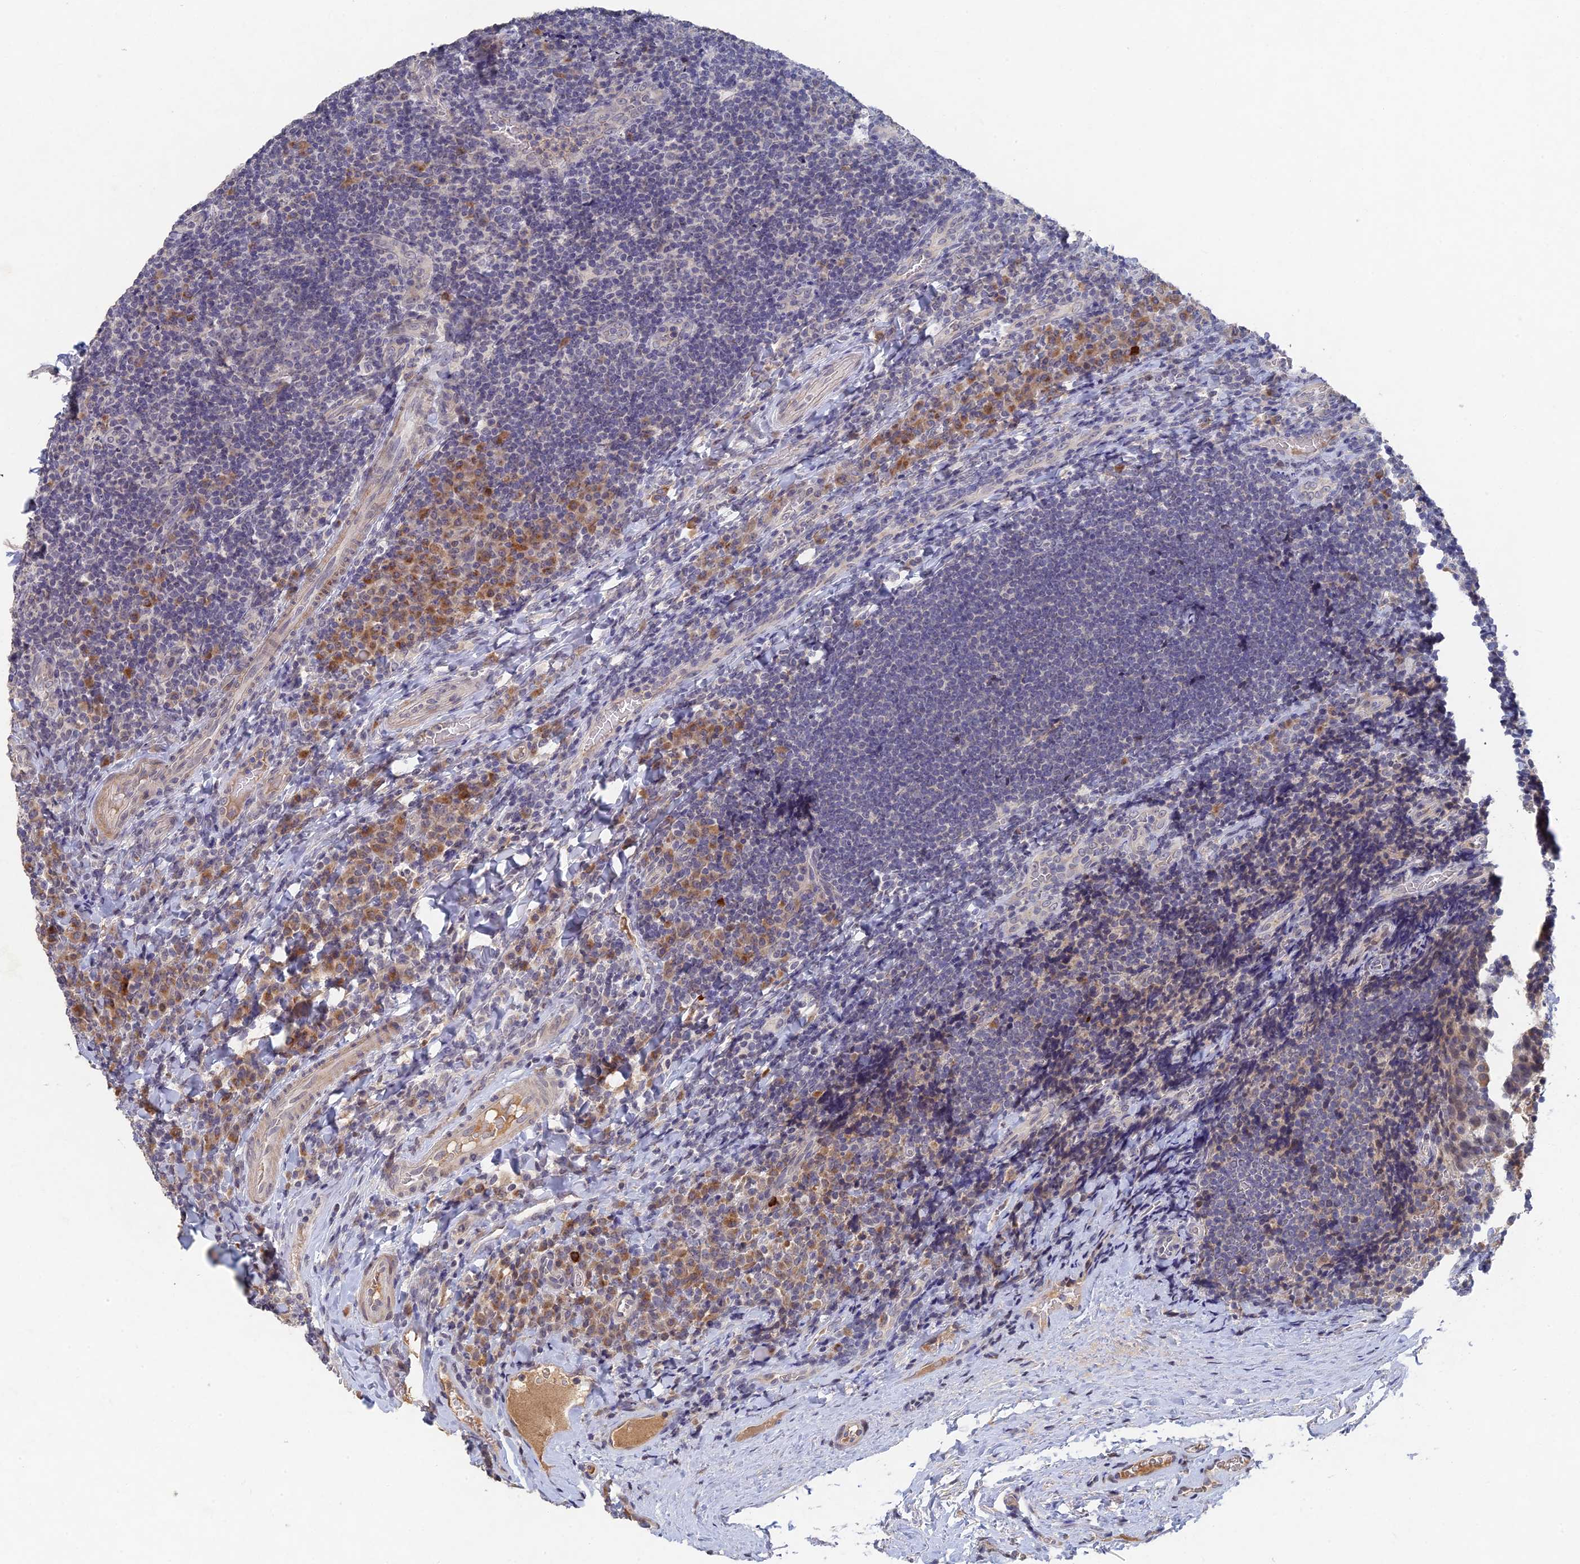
{"staining": {"intensity": "weak", "quantity": "<25%", "location": "cytoplasmic/membranous"}, "tissue": "tonsil", "cell_type": "Germinal center cells", "image_type": "normal", "snomed": [{"axis": "morphology", "description": "Normal tissue, NOS"}, {"axis": "topography", "description": "Tonsil"}], "caption": "This is a histopathology image of IHC staining of normal tonsil, which shows no positivity in germinal center cells.", "gene": "GNA15", "patient": {"sex": "male", "age": 17}}